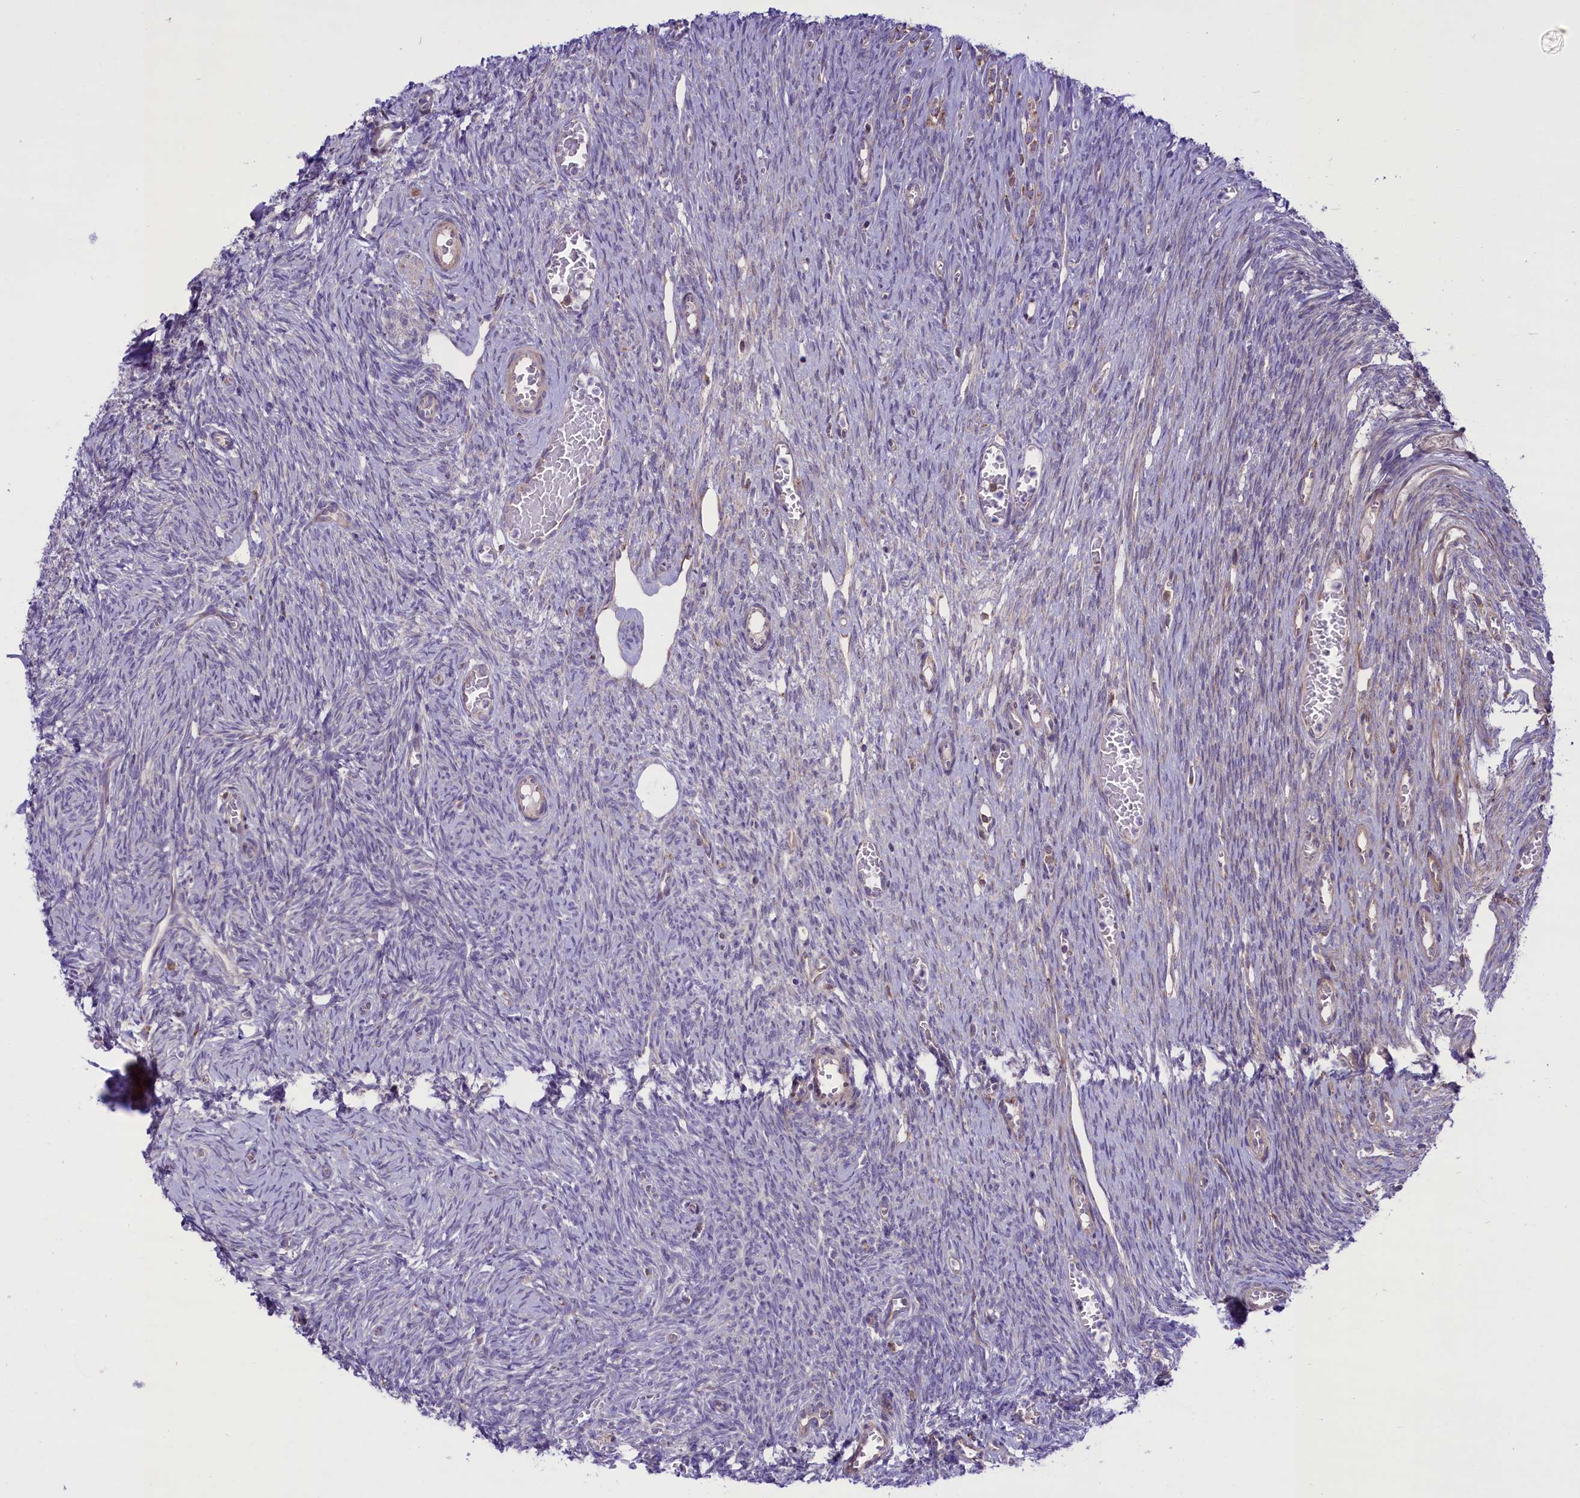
{"staining": {"intensity": "negative", "quantity": "none", "location": "none"}, "tissue": "ovary", "cell_type": "Ovarian stroma cells", "image_type": "normal", "snomed": [{"axis": "morphology", "description": "Normal tissue, NOS"}, {"axis": "topography", "description": "Ovary"}], "caption": "High power microscopy image of an immunohistochemistry photomicrograph of benign ovary, revealing no significant expression in ovarian stroma cells.", "gene": "PTPRU", "patient": {"sex": "female", "age": 44}}